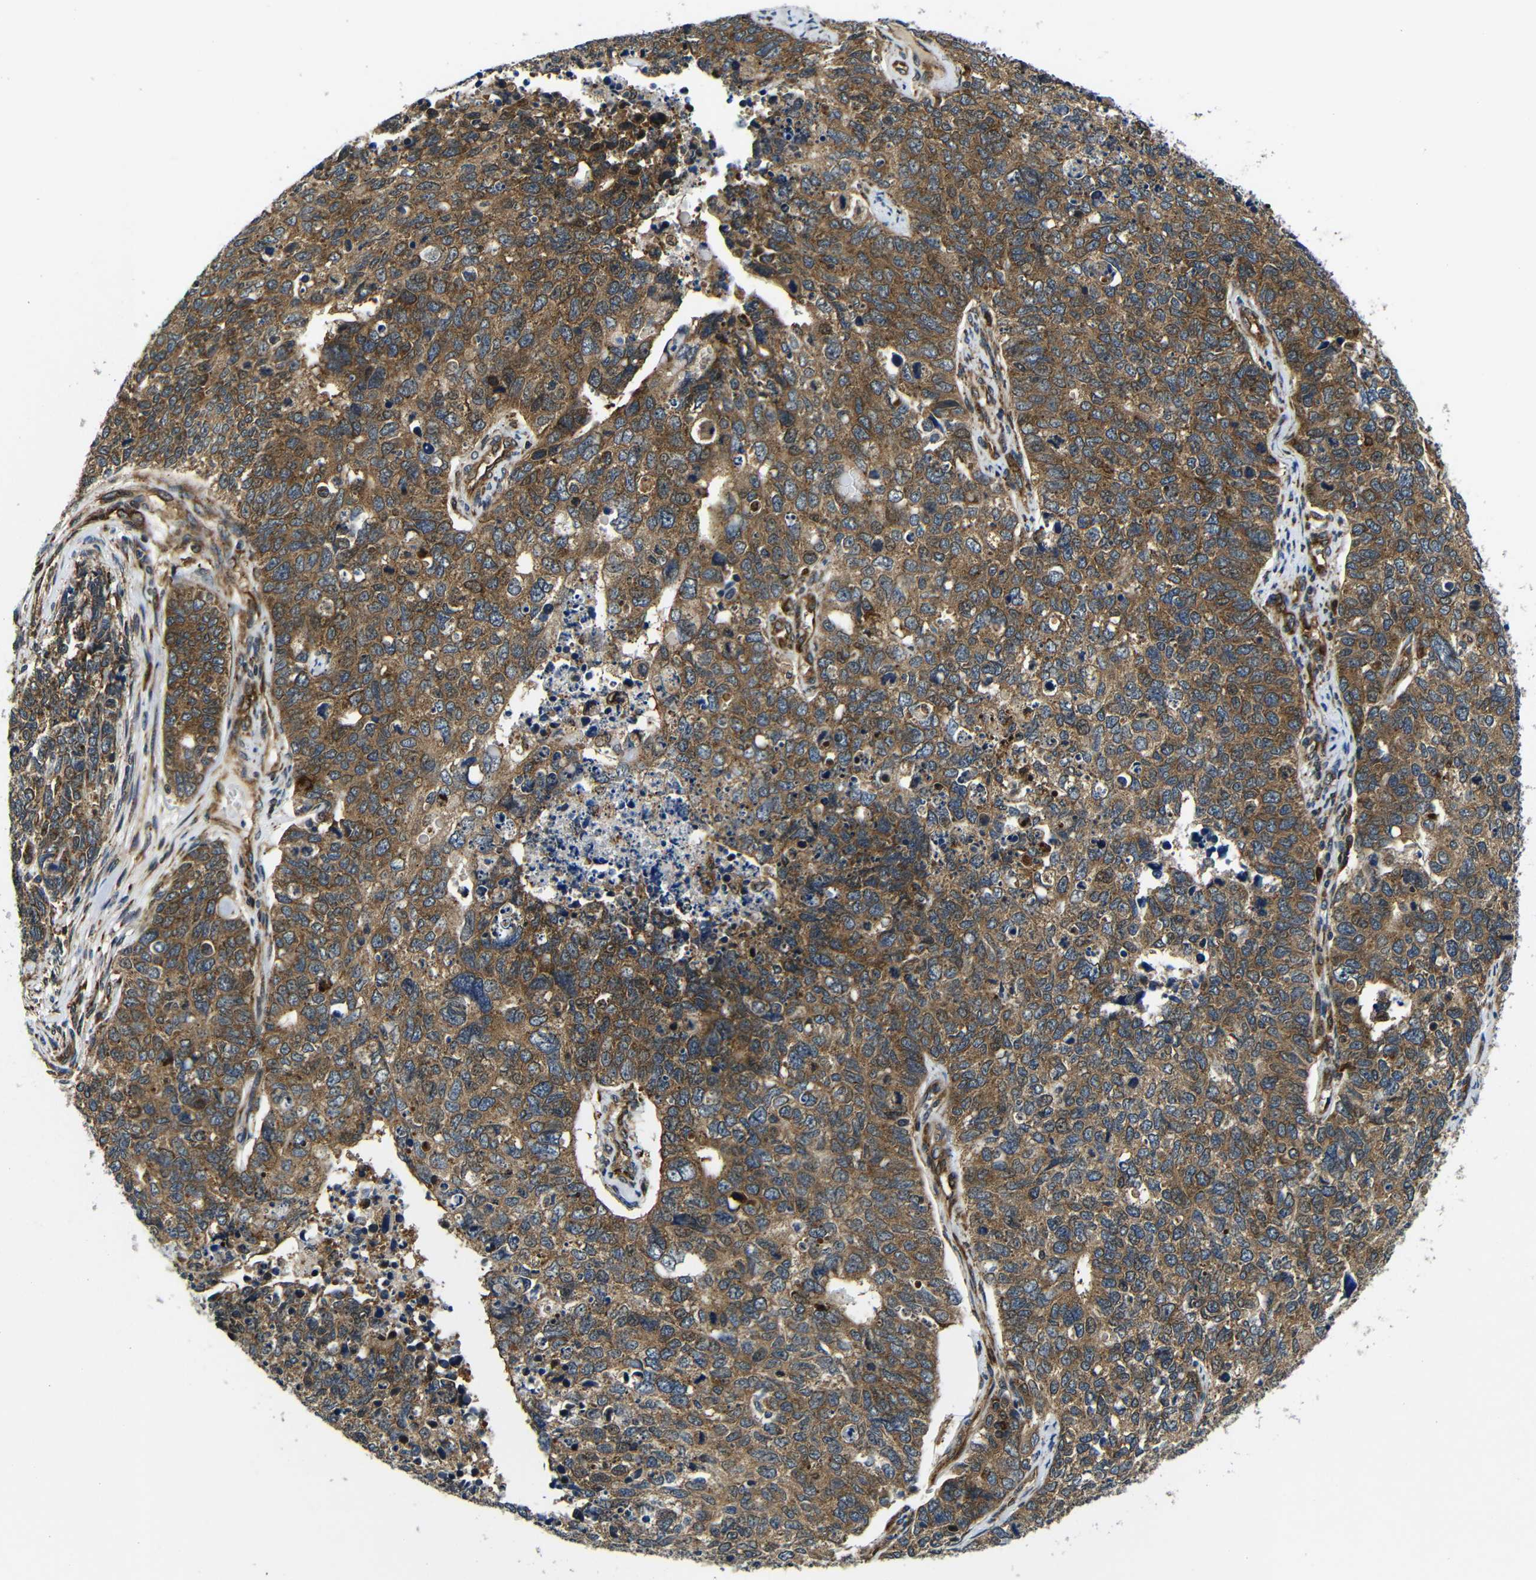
{"staining": {"intensity": "moderate", "quantity": ">75%", "location": "cytoplasmic/membranous"}, "tissue": "cervical cancer", "cell_type": "Tumor cells", "image_type": "cancer", "snomed": [{"axis": "morphology", "description": "Squamous cell carcinoma, NOS"}, {"axis": "topography", "description": "Cervix"}], "caption": "The histopathology image exhibits immunohistochemical staining of squamous cell carcinoma (cervical). There is moderate cytoplasmic/membranous positivity is seen in approximately >75% of tumor cells. (Brightfield microscopy of DAB IHC at high magnification).", "gene": "ABCE1", "patient": {"sex": "female", "age": 63}}